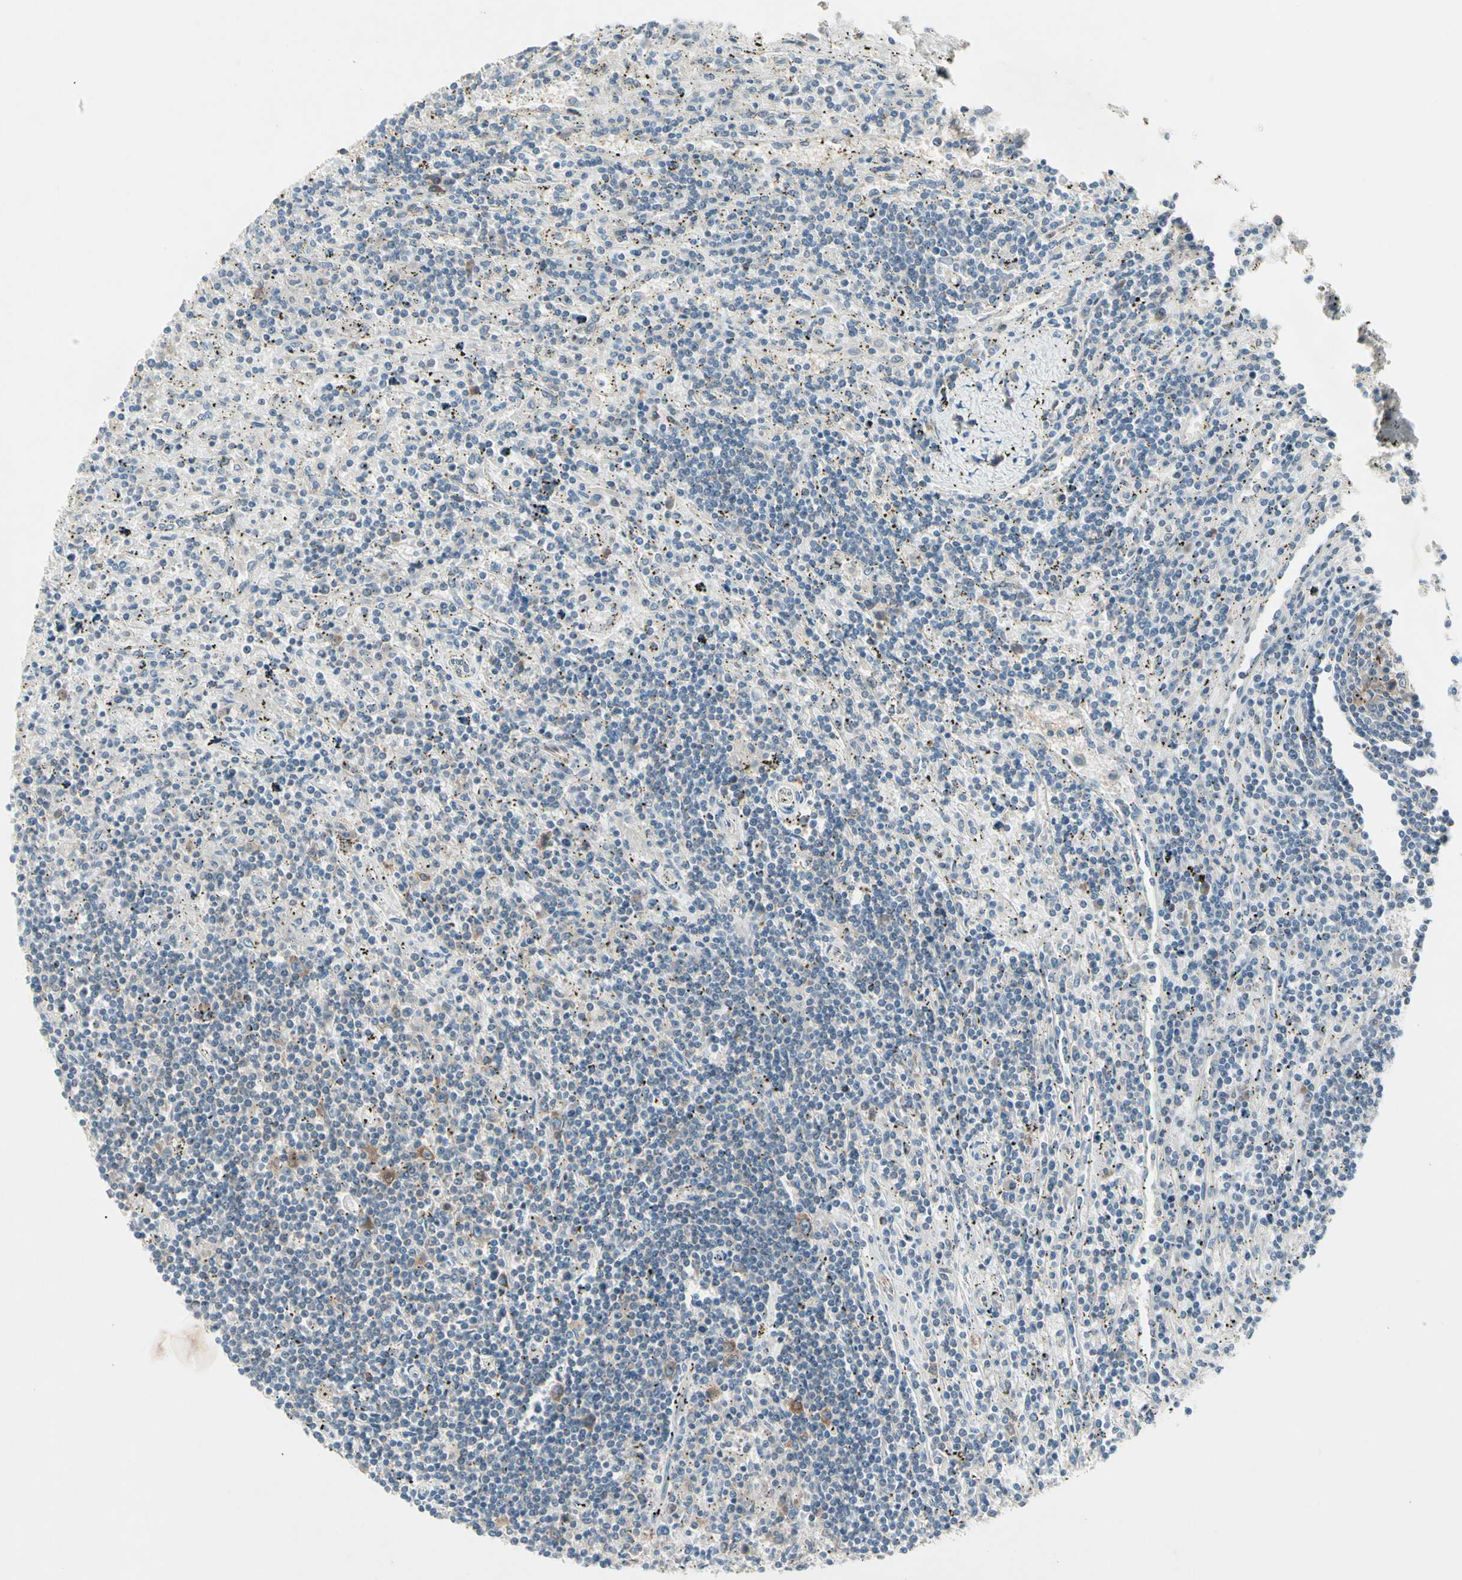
{"staining": {"intensity": "moderate", "quantity": "<25%", "location": "cytoplasmic/membranous"}, "tissue": "lymphoma", "cell_type": "Tumor cells", "image_type": "cancer", "snomed": [{"axis": "morphology", "description": "Malignant lymphoma, non-Hodgkin's type, Low grade"}, {"axis": "topography", "description": "Spleen"}], "caption": "A low amount of moderate cytoplasmic/membranous positivity is identified in approximately <25% of tumor cells in low-grade malignant lymphoma, non-Hodgkin's type tissue. (IHC, brightfield microscopy, high magnification).", "gene": "IL1R1", "patient": {"sex": "male", "age": 76}}